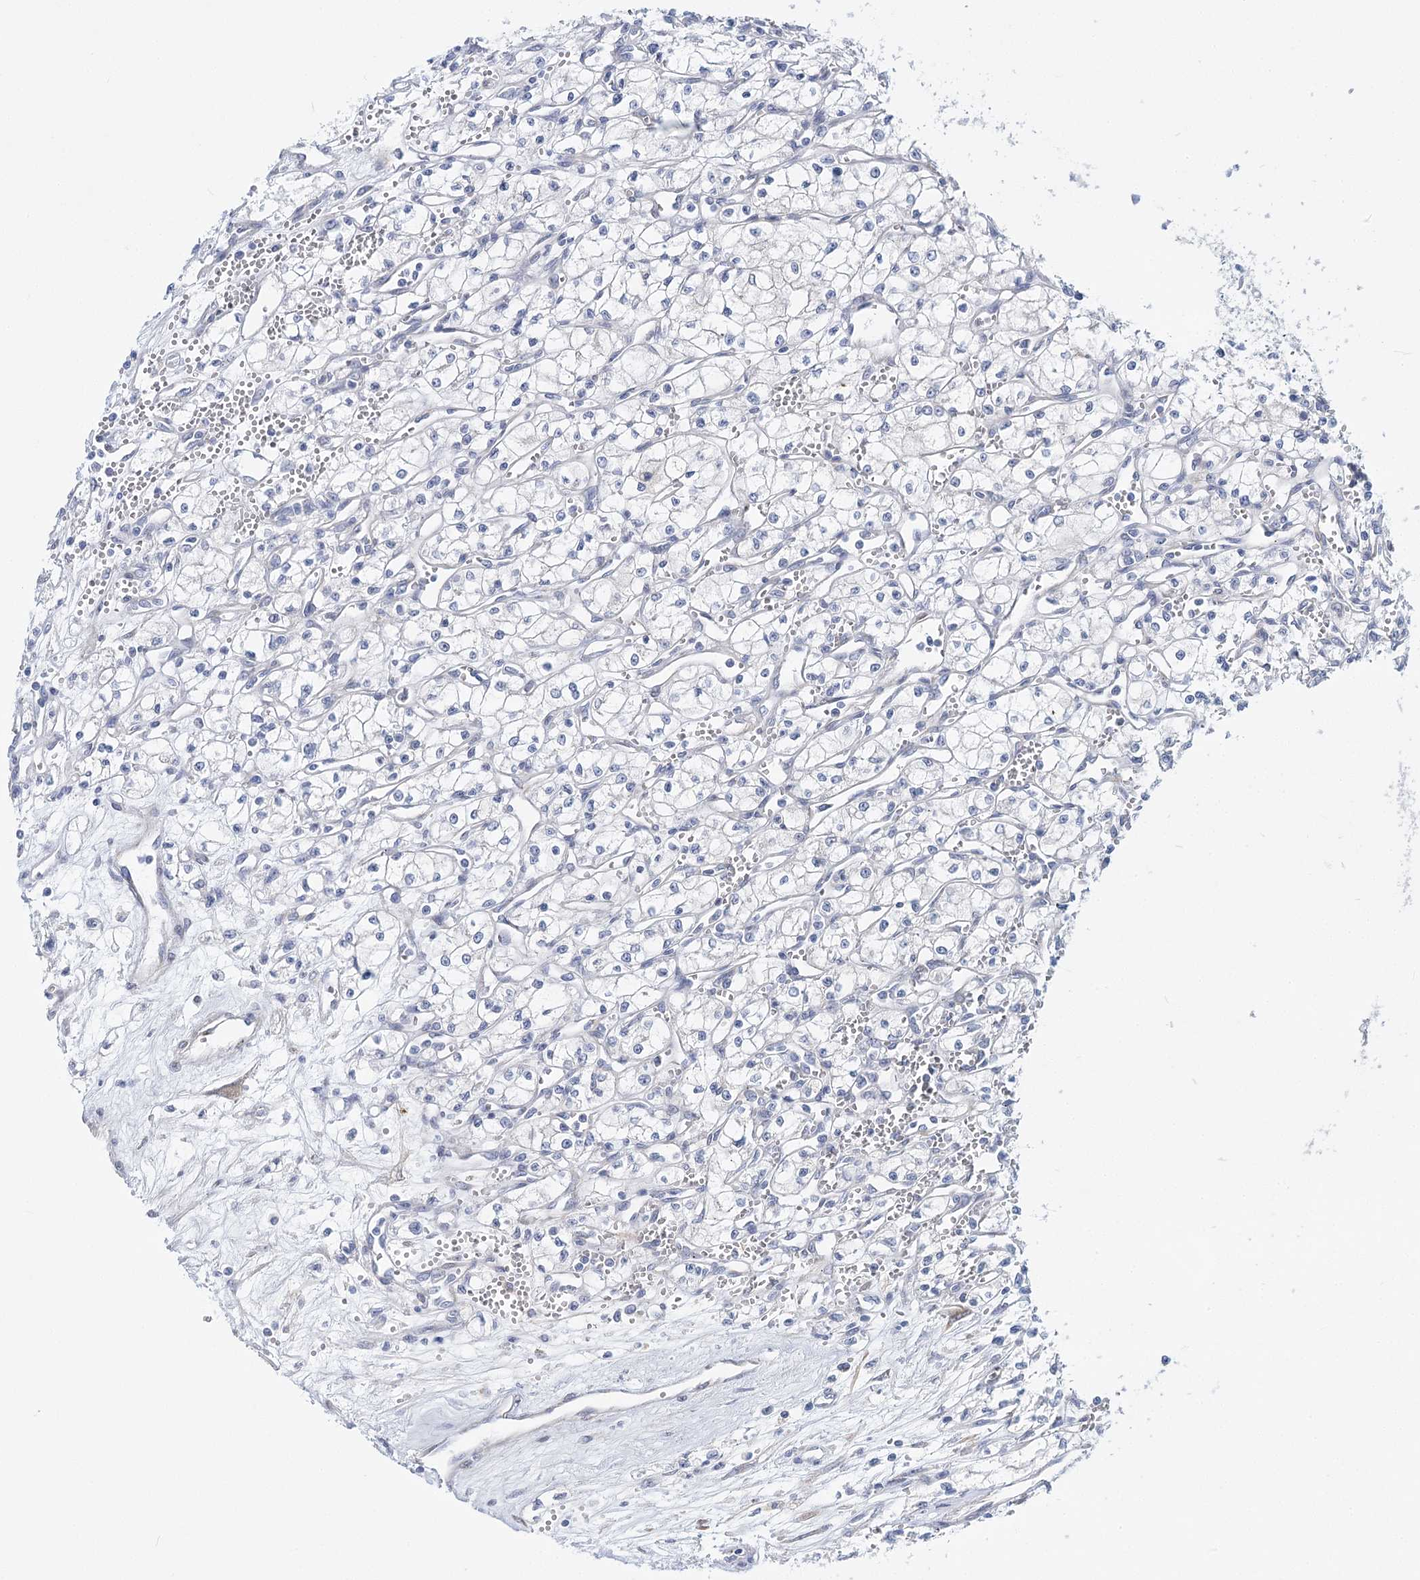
{"staining": {"intensity": "negative", "quantity": "none", "location": "none"}, "tissue": "renal cancer", "cell_type": "Tumor cells", "image_type": "cancer", "snomed": [{"axis": "morphology", "description": "Adenocarcinoma, NOS"}, {"axis": "topography", "description": "Kidney"}], "caption": "DAB immunohistochemical staining of human renal cancer demonstrates no significant staining in tumor cells.", "gene": "TEX12", "patient": {"sex": "male", "age": 59}}